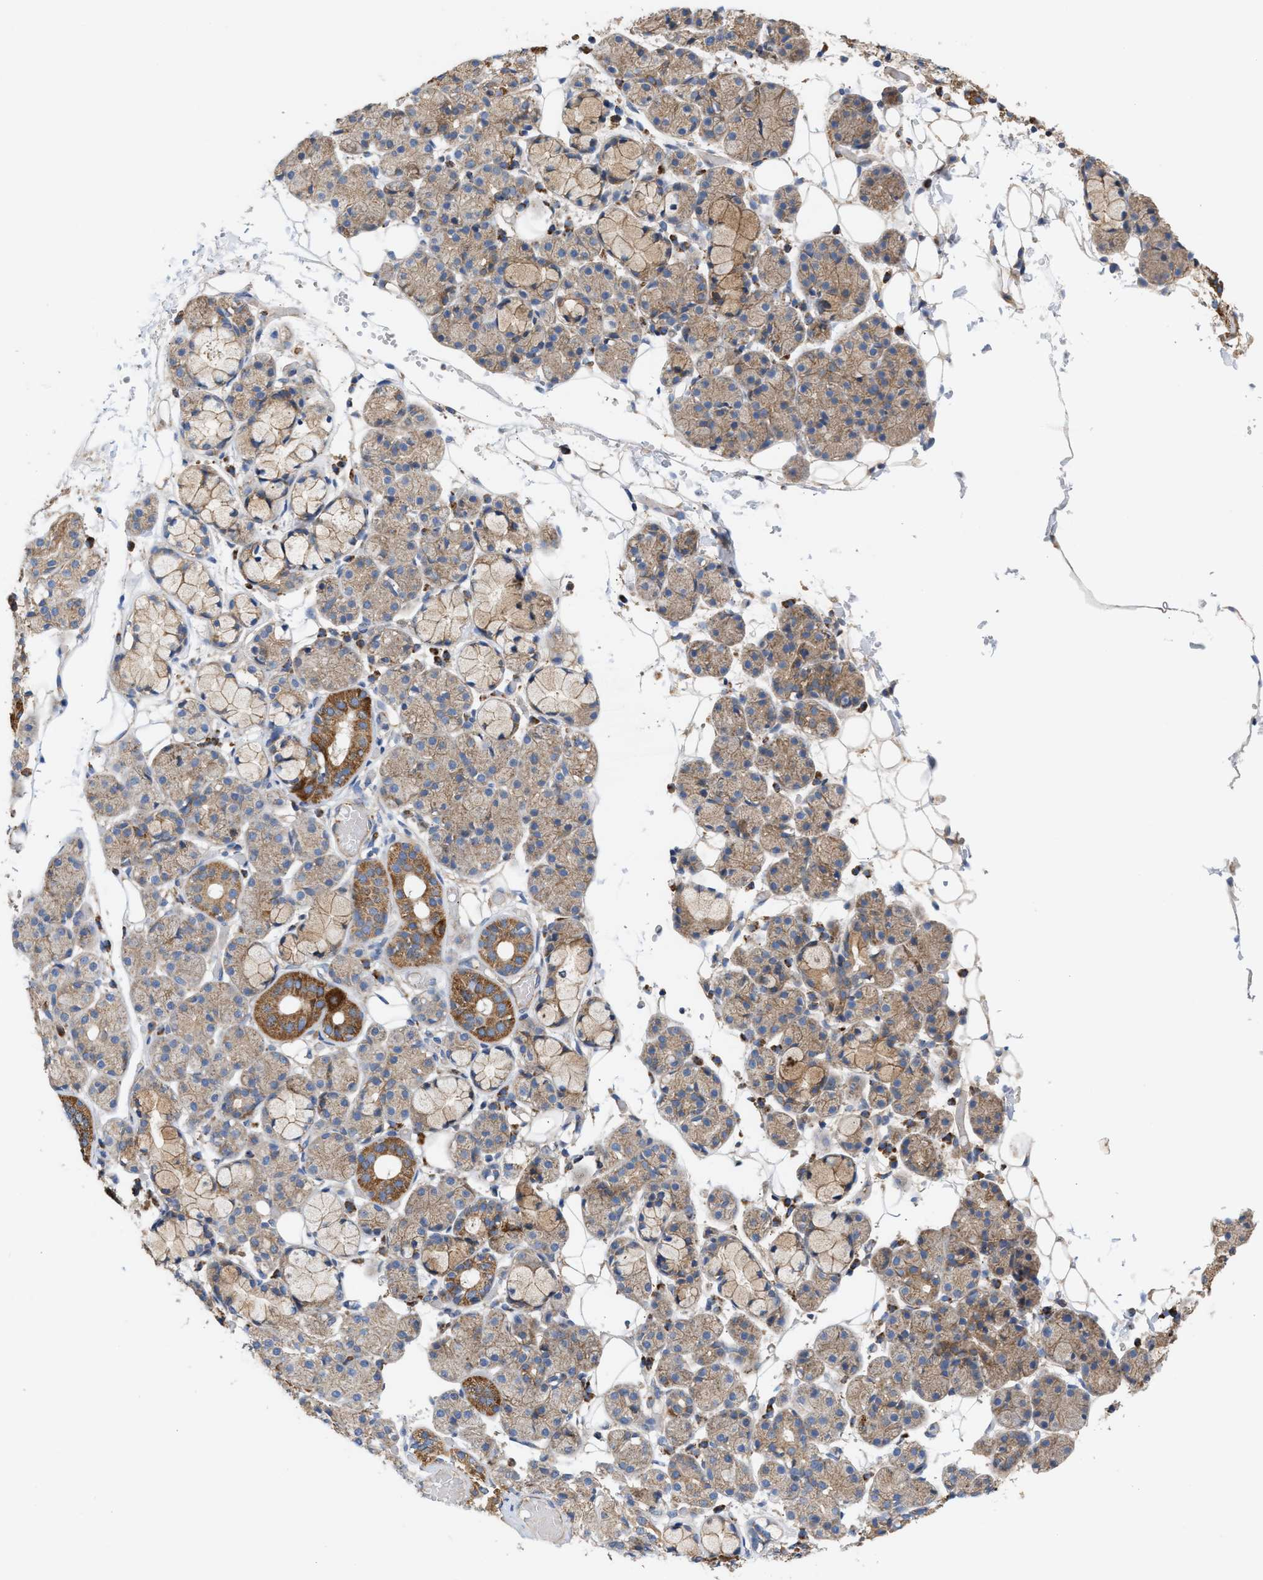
{"staining": {"intensity": "moderate", "quantity": ">75%", "location": "cytoplasmic/membranous"}, "tissue": "salivary gland", "cell_type": "Glandular cells", "image_type": "normal", "snomed": [{"axis": "morphology", "description": "Normal tissue, NOS"}, {"axis": "topography", "description": "Salivary gland"}], "caption": "Benign salivary gland displays moderate cytoplasmic/membranous positivity in approximately >75% of glandular cells.", "gene": "OXSM", "patient": {"sex": "male", "age": 63}}